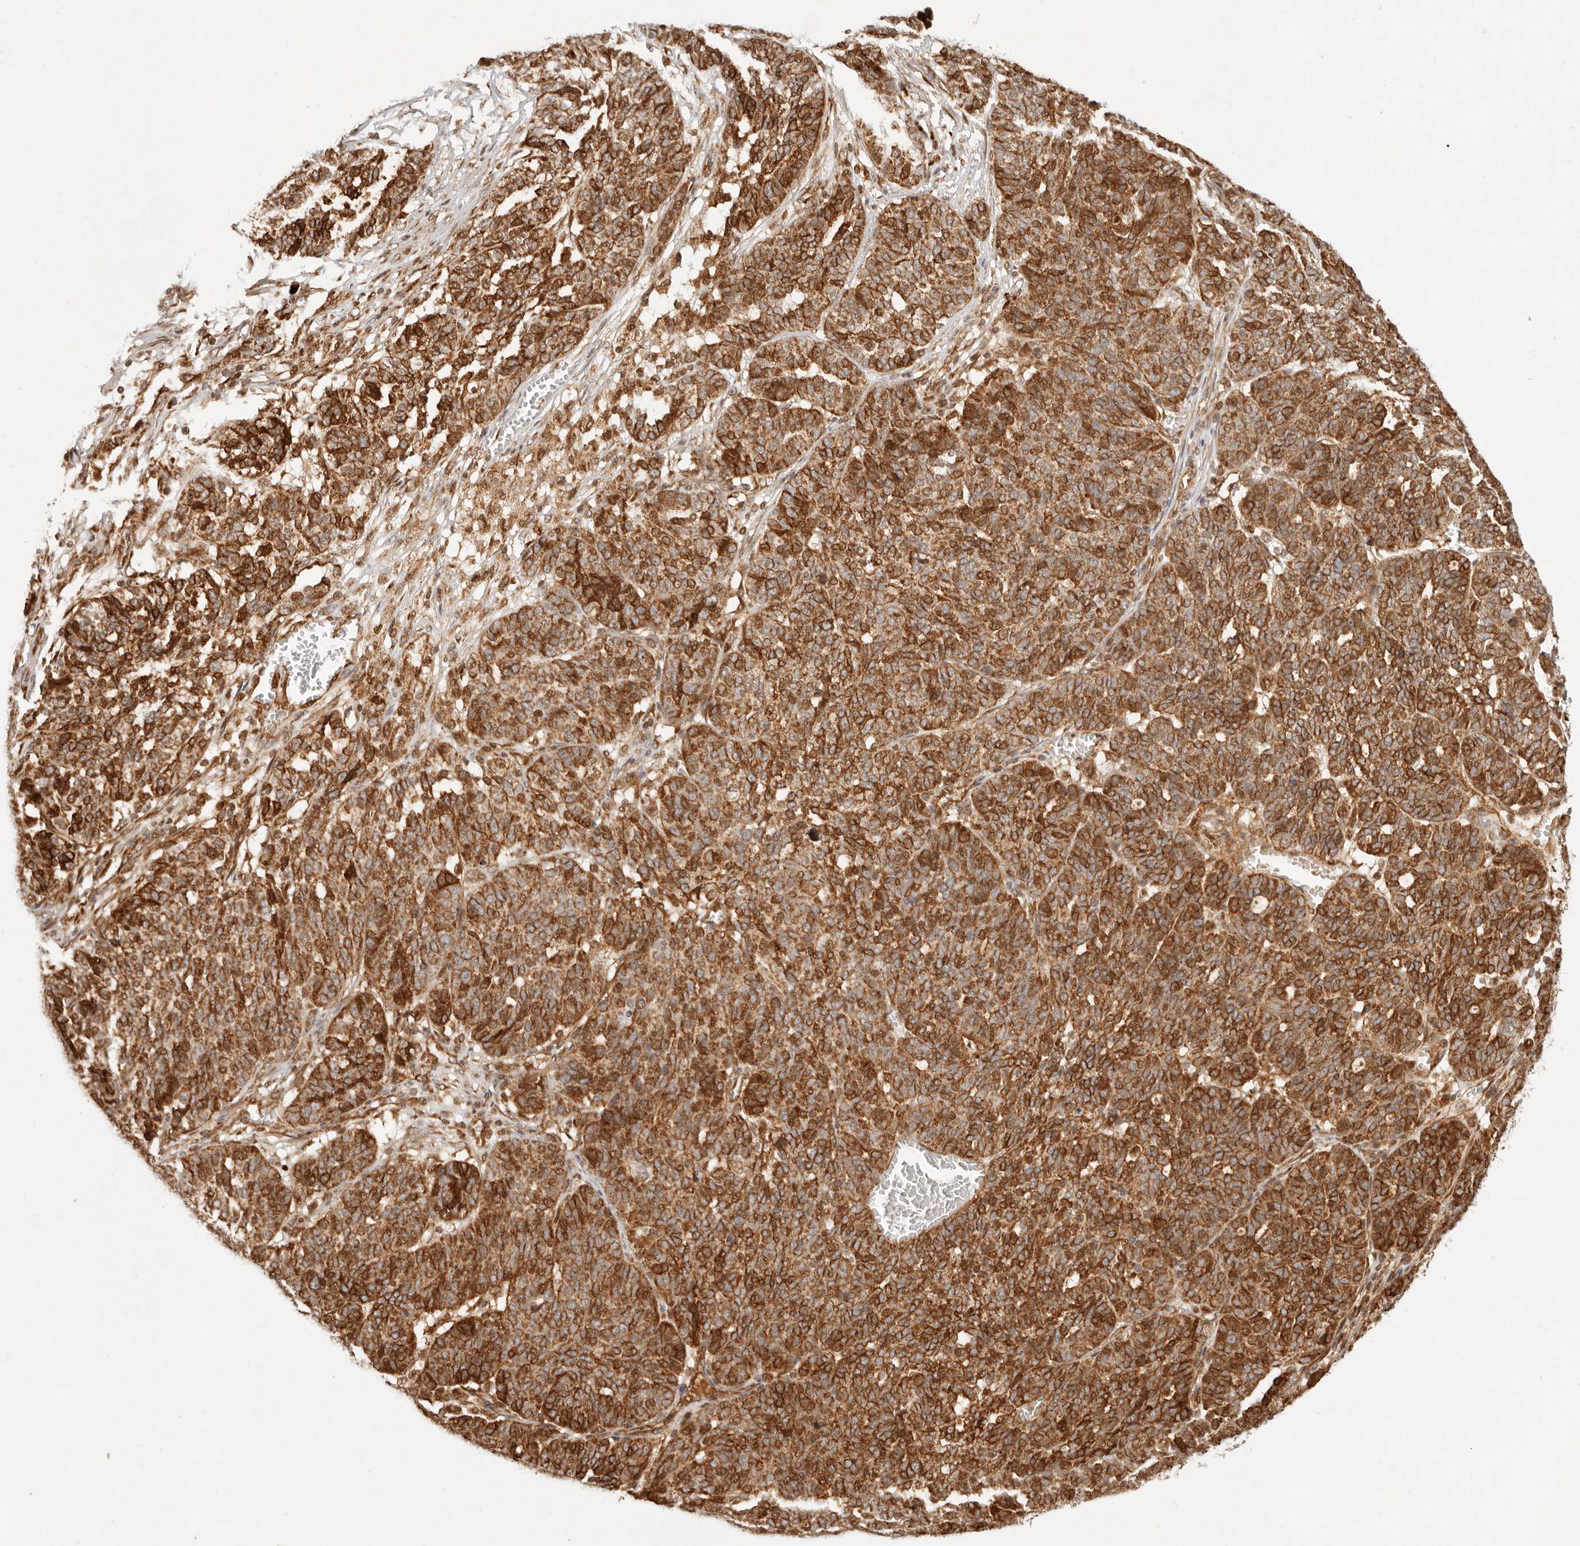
{"staining": {"intensity": "strong", "quantity": ">75%", "location": "cytoplasmic/membranous"}, "tissue": "ovarian cancer", "cell_type": "Tumor cells", "image_type": "cancer", "snomed": [{"axis": "morphology", "description": "Cystadenocarcinoma, serous, NOS"}, {"axis": "topography", "description": "Ovary"}], "caption": "A histopathology image of ovarian cancer stained for a protein displays strong cytoplasmic/membranous brown staining in tumor cells. Using DAB (3,3'-diaminobenzidine) (brown) and hematoxylin (blue) stains, captured at high magnification using brightfield microscopy.", "gene": "KLHL38", "patient": {"sex": "female", "age": 59}}